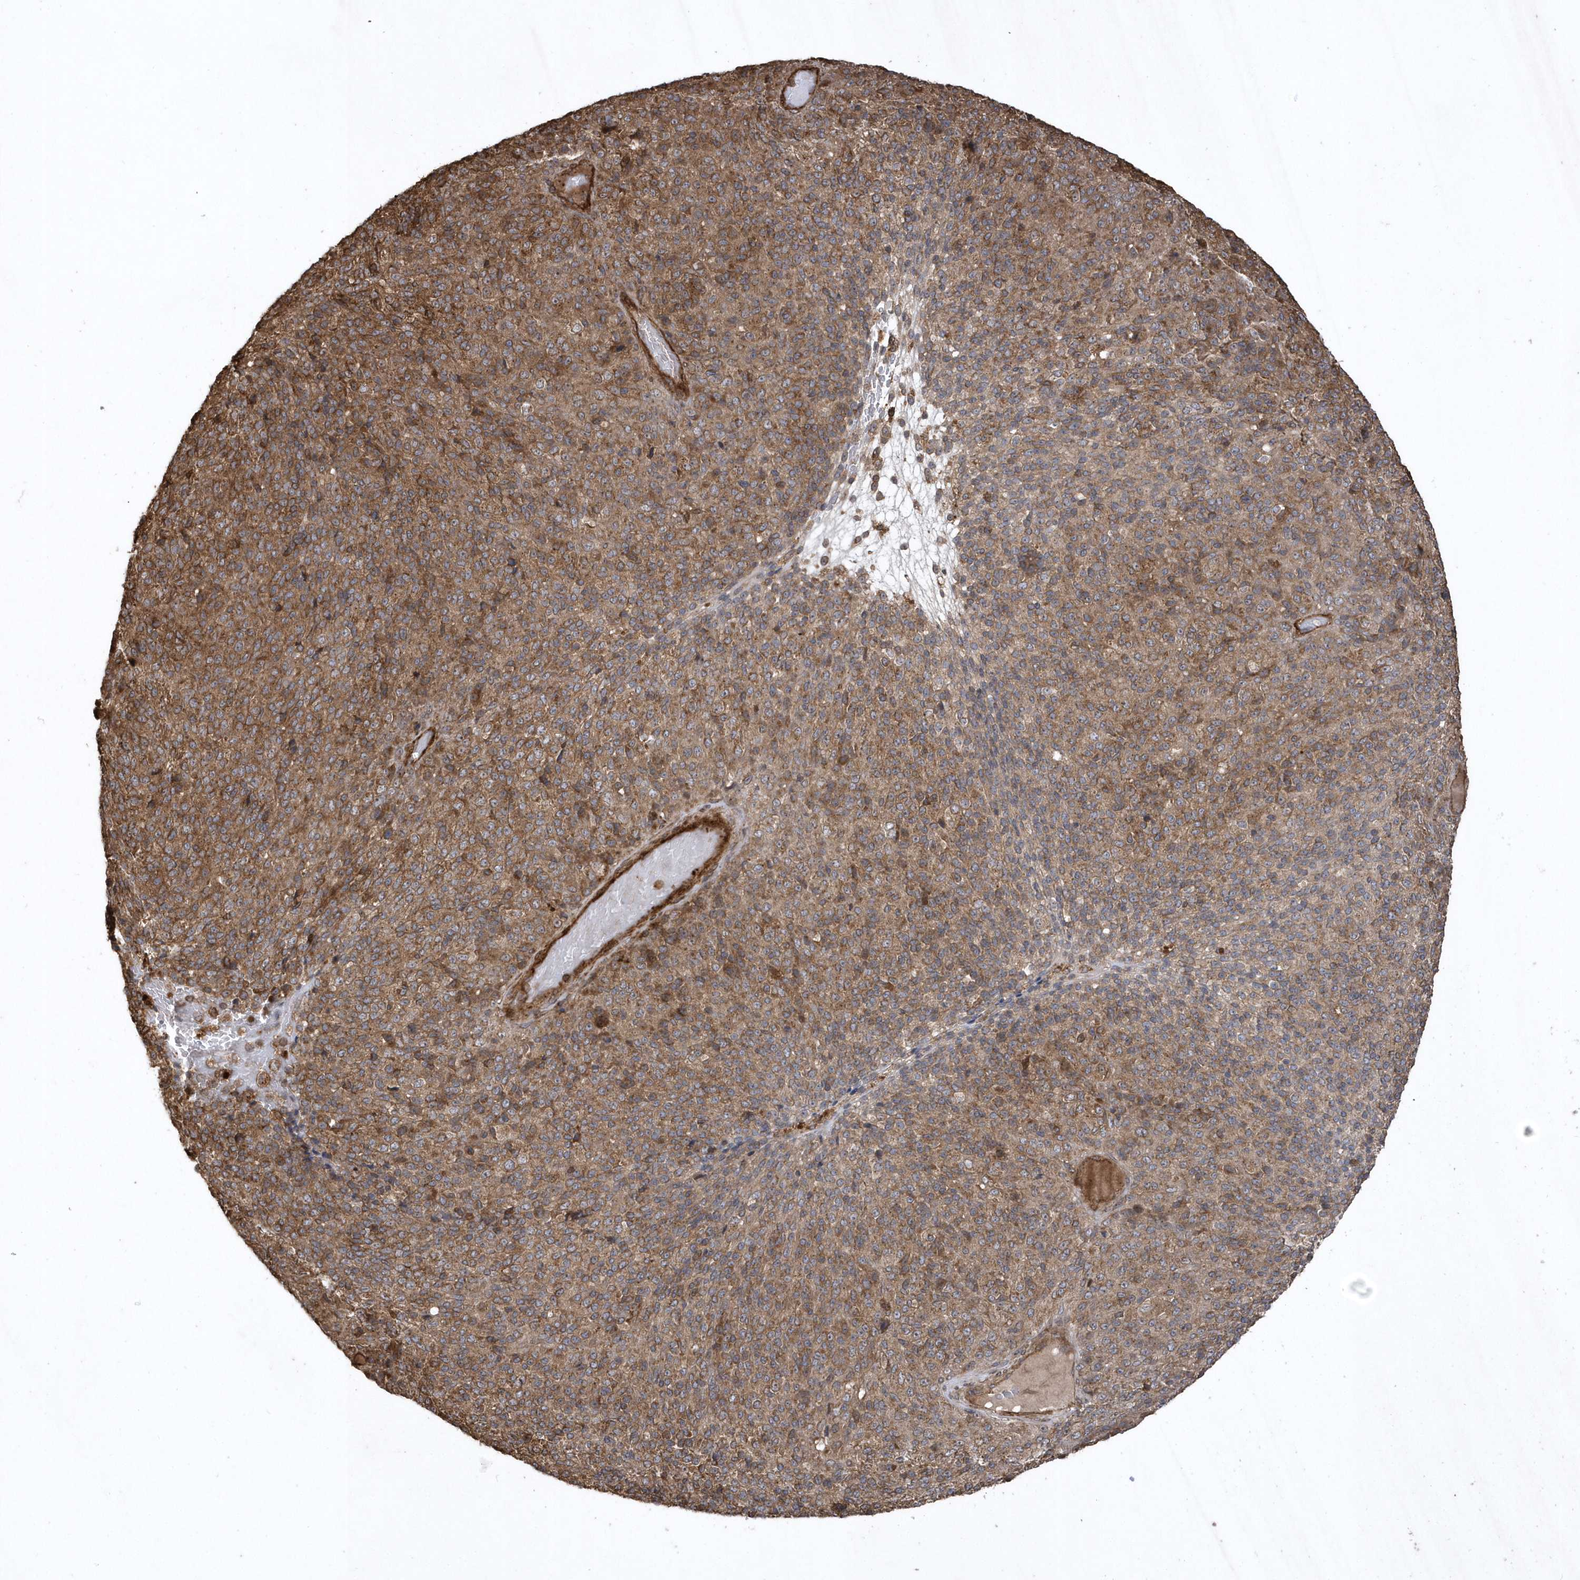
{"staining": {"intensity": "moderate", "quantity": ">75%", "location": "cytoplasmic/membranous"}, "tissue": "melanoma", "cell_type": "Tumor cells", "image_type": "cancer", "snomed": [{"axis": "morphology", "description": "Malignant melanoma, Metastatic site"}, {"axis": "topography", "description": "Brain"}], "caption": "IHC (DAB) staining of human malignant melanoma (metastatic site) displays moderate cytoplasmic/membranous protein expression in approximately >75% of tumor cells.", "gene": "SENP8", "patient": {"sex": "female", "age": 56}}